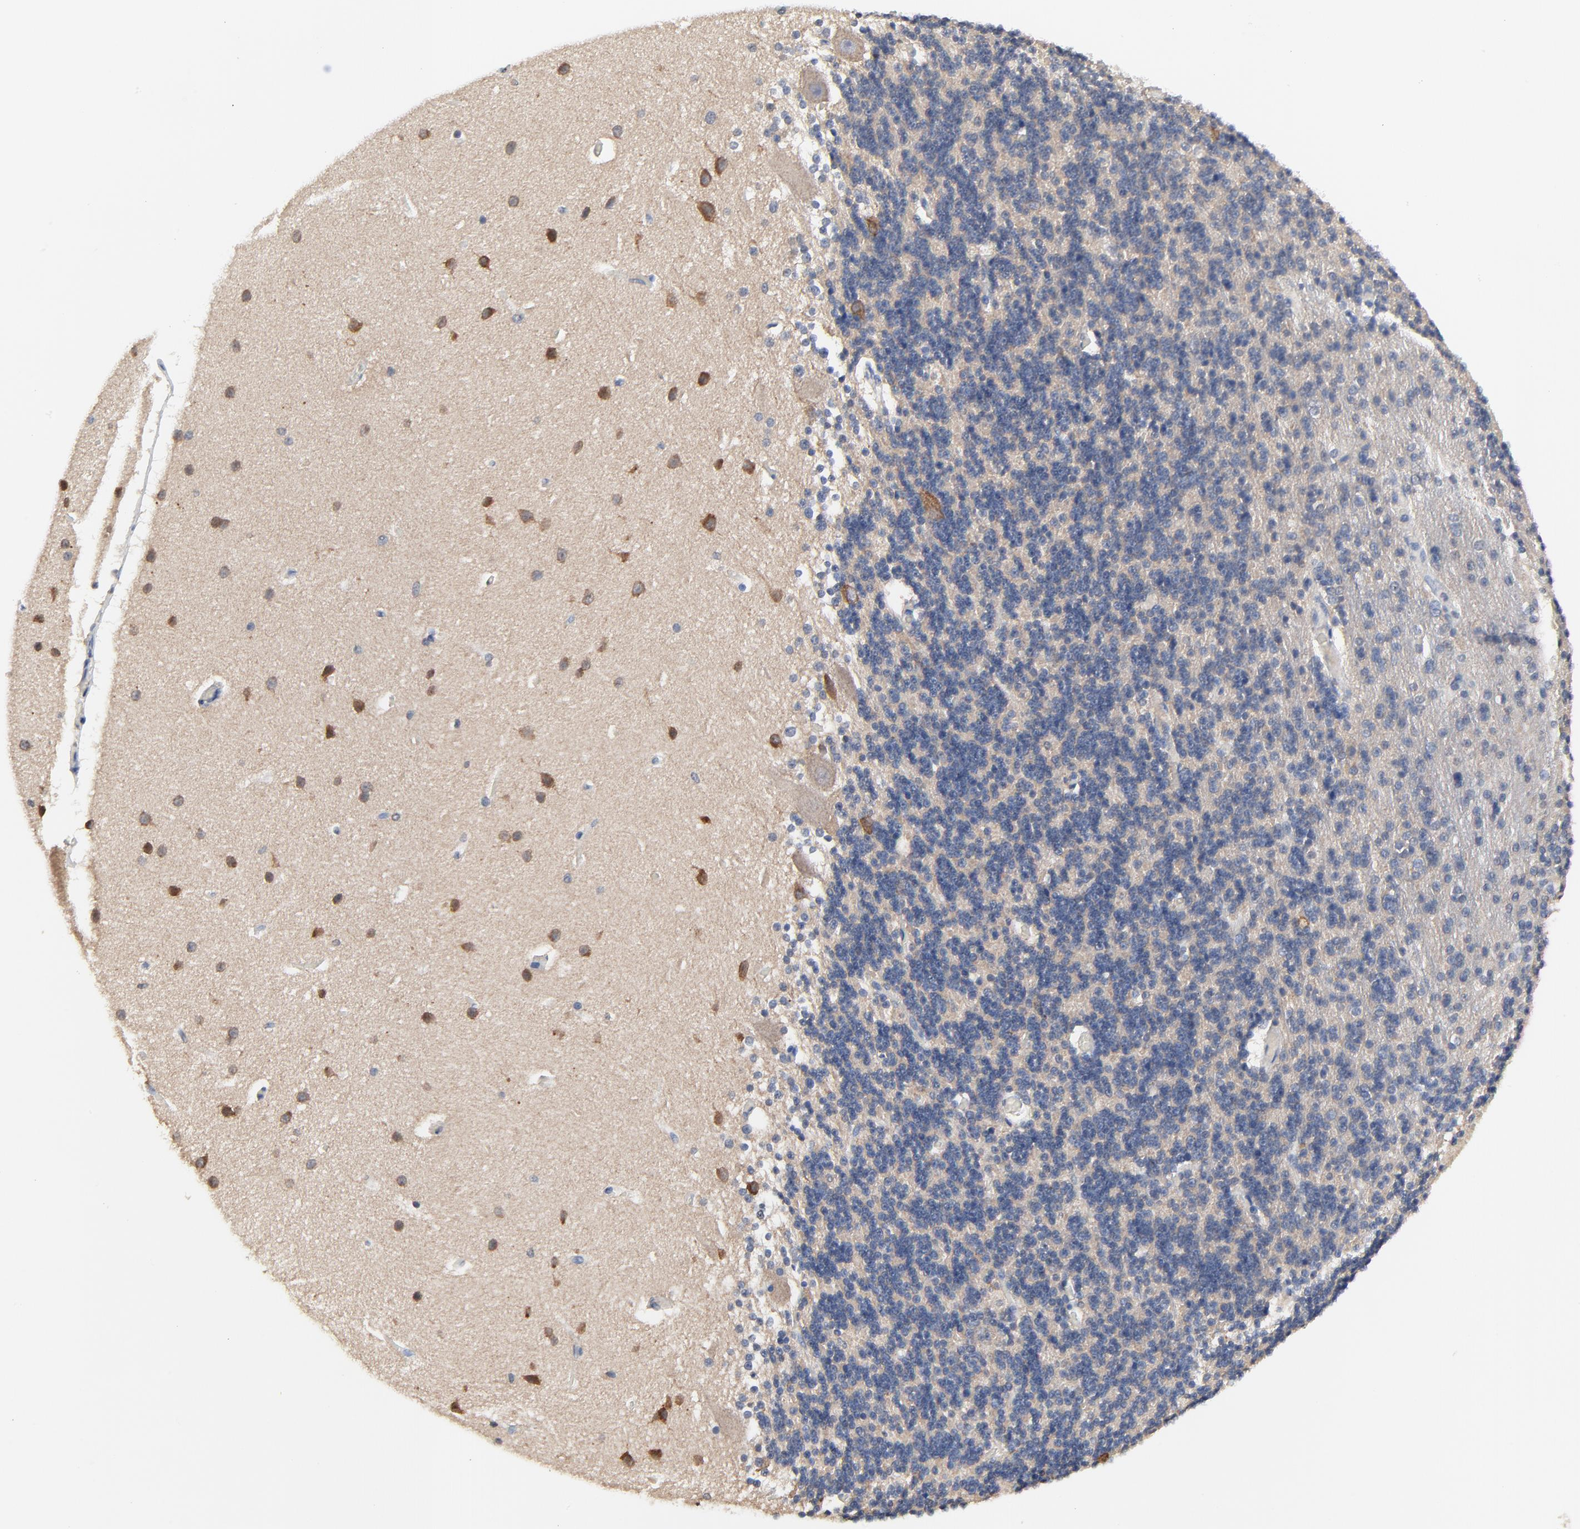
{"staining": {"intensity": "negative", "quantity": "none", "location": "none"}, "tissue": "cerebellum", "cell_type": "Cells in granular layer", "image_type": "normal", "snomed": [{"axis": "morphology", "description": "Normal tissue, NOS"}, {"axis": "topography", "description": "Cerebellum"}], "caption": "This micrograph is of unremarkable cerebellum stained with immunohistochemistry to label a protein in brown with the nuclei are counter-stained blue. There is no staining in cells in granular layer. (DAB immunohistochemistry (IHC) with hematoxylin counter stain).", "gene": "FBXL5", "patient": {"sex": "female", "age": 54}}